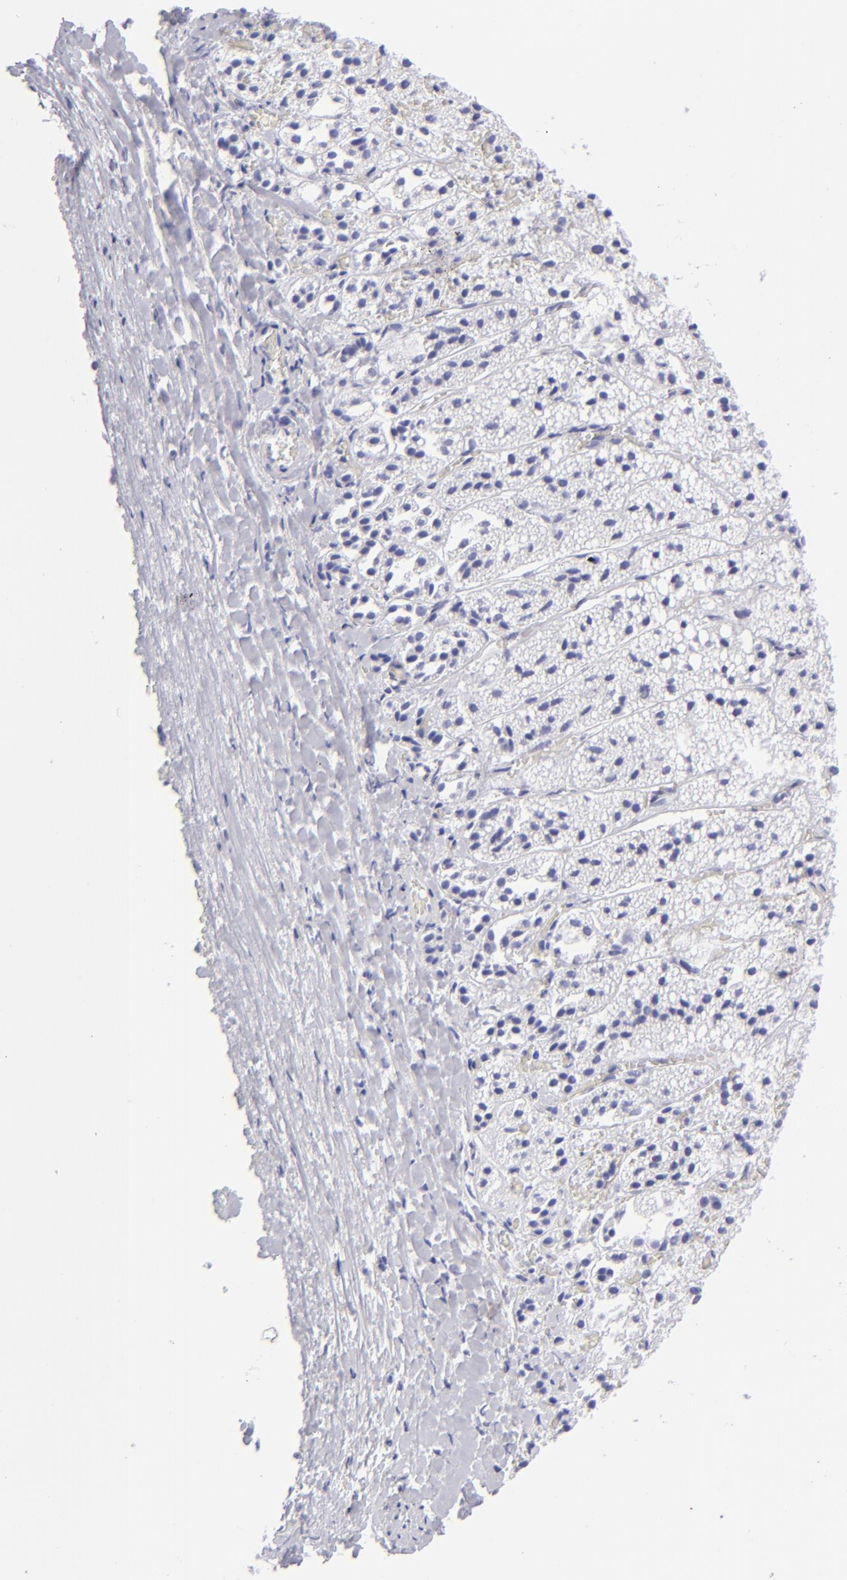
{"staining": {"intensity": "negative", "quantity": "none", "location": "none"}, "tissue": "adrenal gland", "cell_type": "Glandular cells", "image_type": "normal", "snomed": [{"axis": "morphology", "description": "Normal tissue, NOS"}, {"axis": "topography", "description": "Adrenal gland"}], "caption": "The histopathology image displays no significant staining in glandular cells of adrenal gland.", "gene": "MITF", "patient": {"sex": "female", "age": 44}}